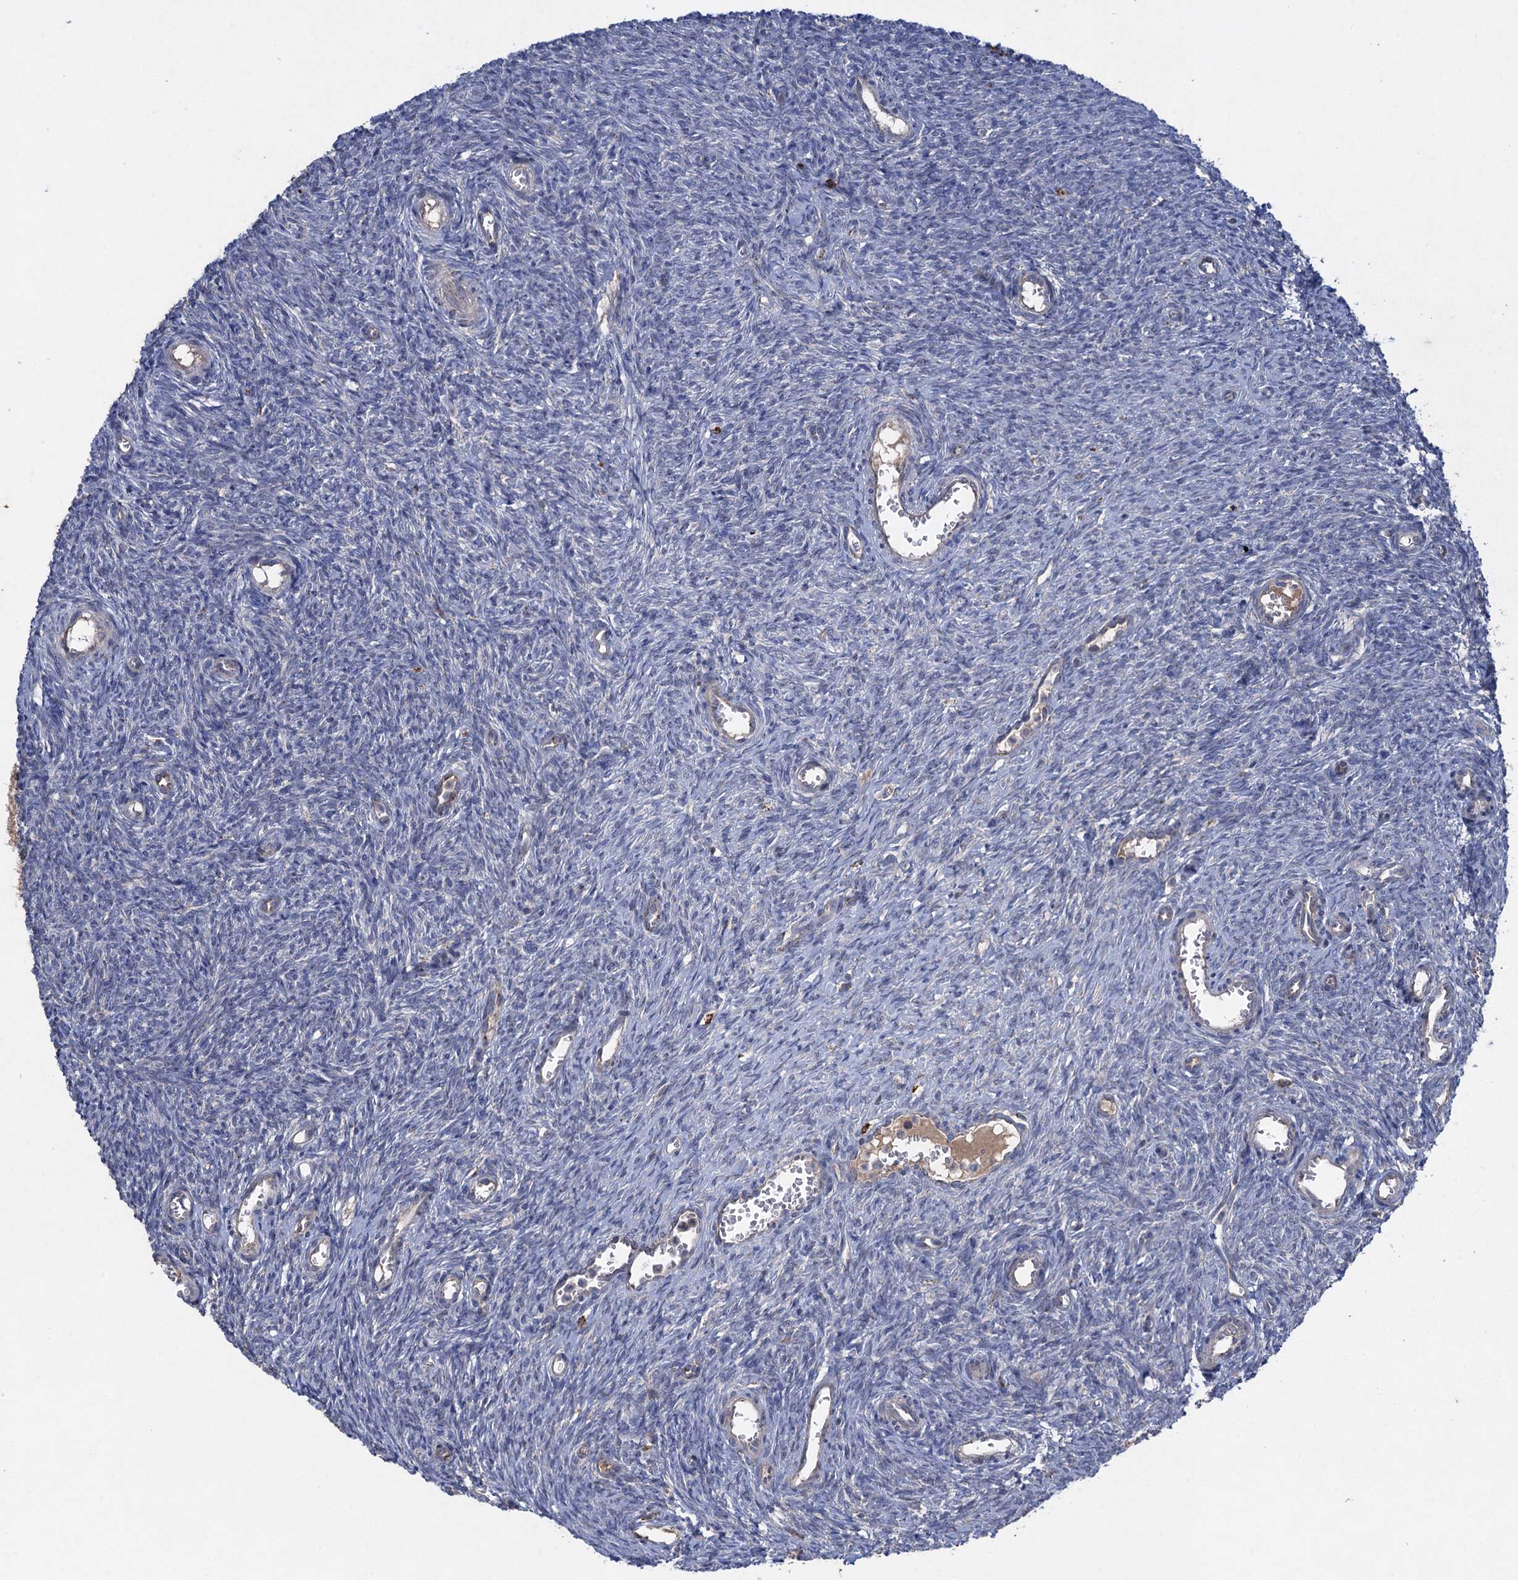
{"staining": {"intensity": "negative", "quantity": "none", "location": "none"}, "tissue": "ovary", "cell_type": "Ovarian stroma cells", "image_type": "normal", "snomed": [{"axis": "morphology", "description": "Normal tissue, NOS"}, {"axis": "topography", "description": "Ovary"}], "caption": "Immunohistochemistry photomicrograph of normal ovary: ovary stained with DAB (3,3'-diaminobenzidine) displays no significant protein staining in ovarian stroma cells. (DAB IHC visualized using brightfield microscopy, high magnification).", "gene": "TXNDC11", "patient": {"sex": "female", "age": 44}}